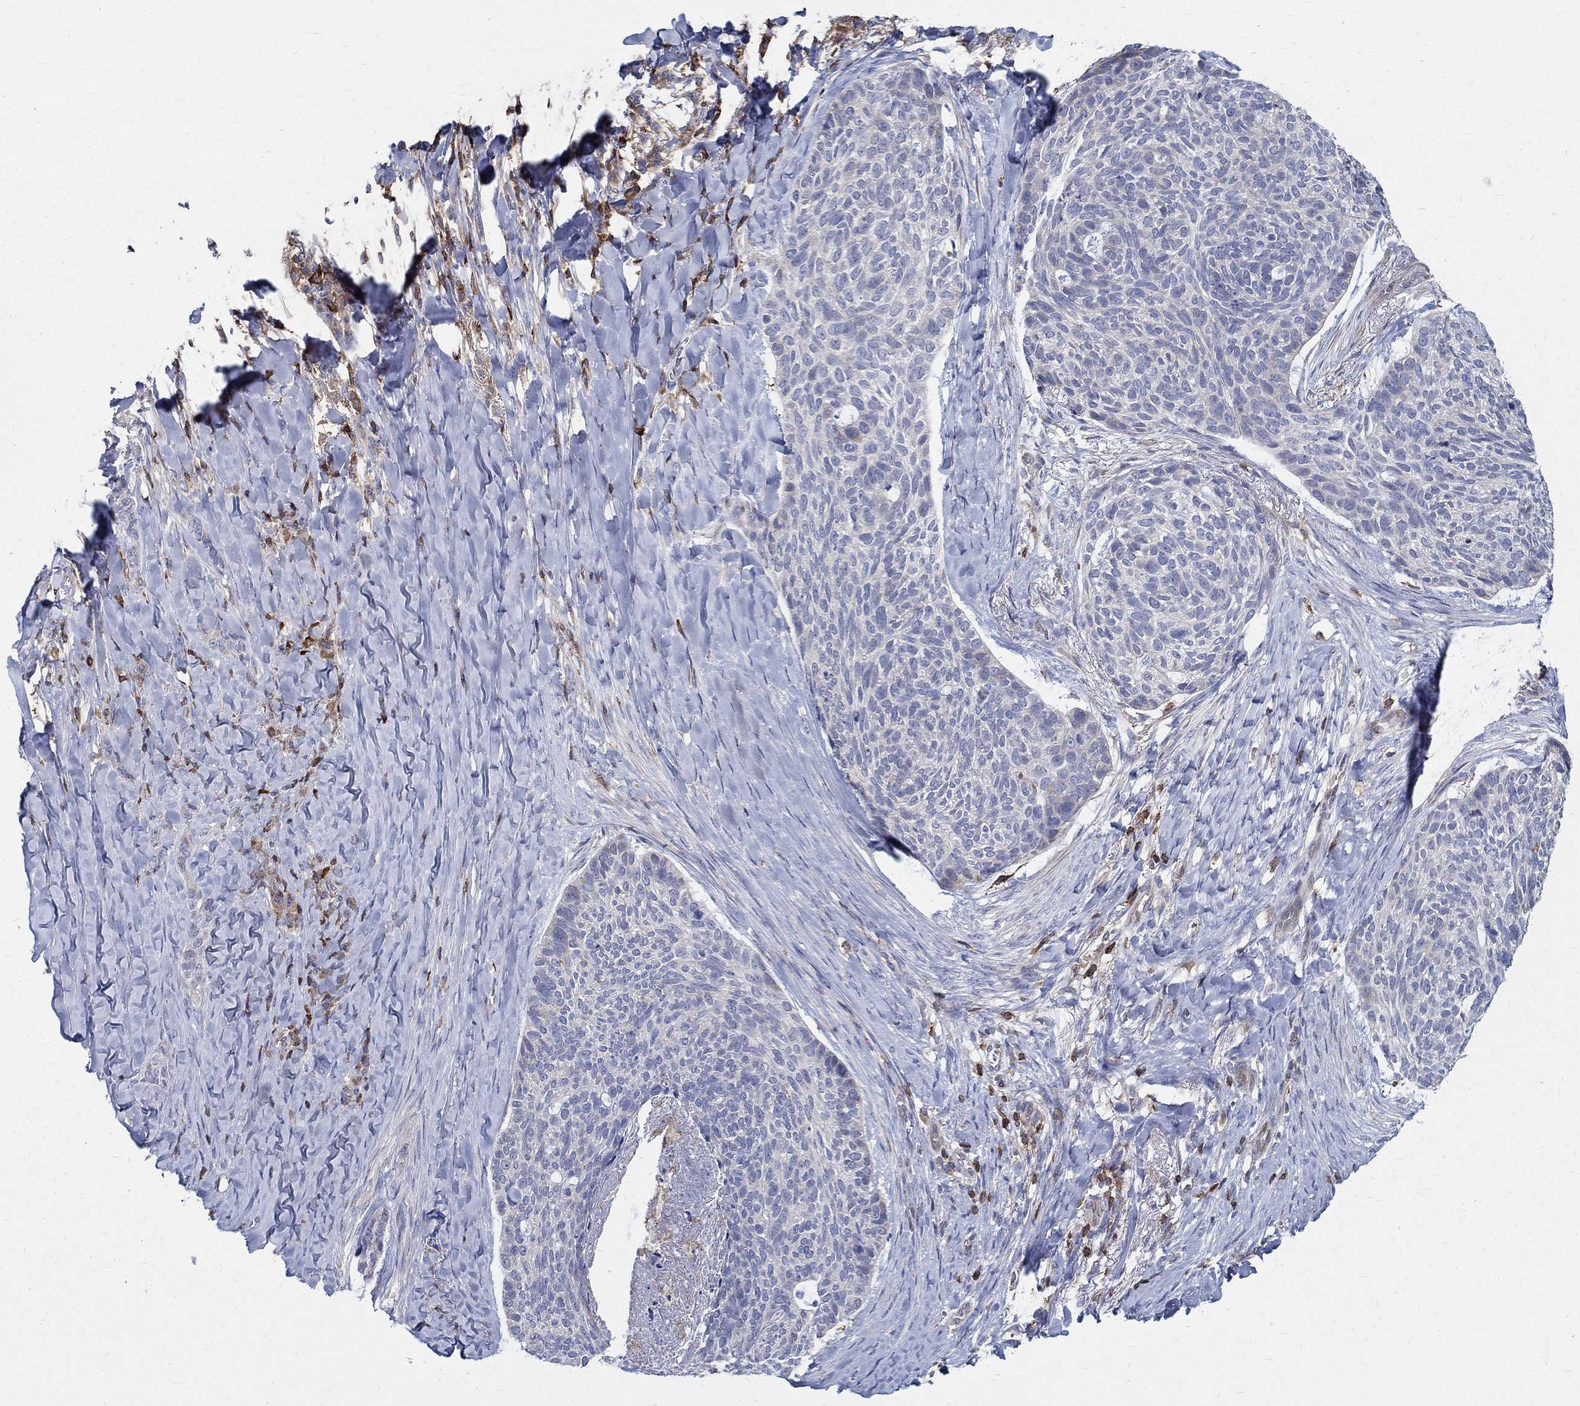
{"staining": {"intensity": "negative", "quantity": "none", "location": "none"}, "tissue": "skin cancer", "cell_type": "Tumor cells", "image_type": "cancer", "snomed": [{"axis": "morphology", "description": "Basal cell carcinoma"}, {"axis": "topography", "description": "Skin"}], "caption": "High power microscopy image of an IHC histopathology image of skin cancer (basal cell carcinoma), revealing no significant staining in tumor cells. (Brightfield microscopy of DAB (3,3'-diaminobenzidine) immunohistochemistry at high magnification).", "gene": "AGAP2", "patient": {"sex": "female", "age": 69}}